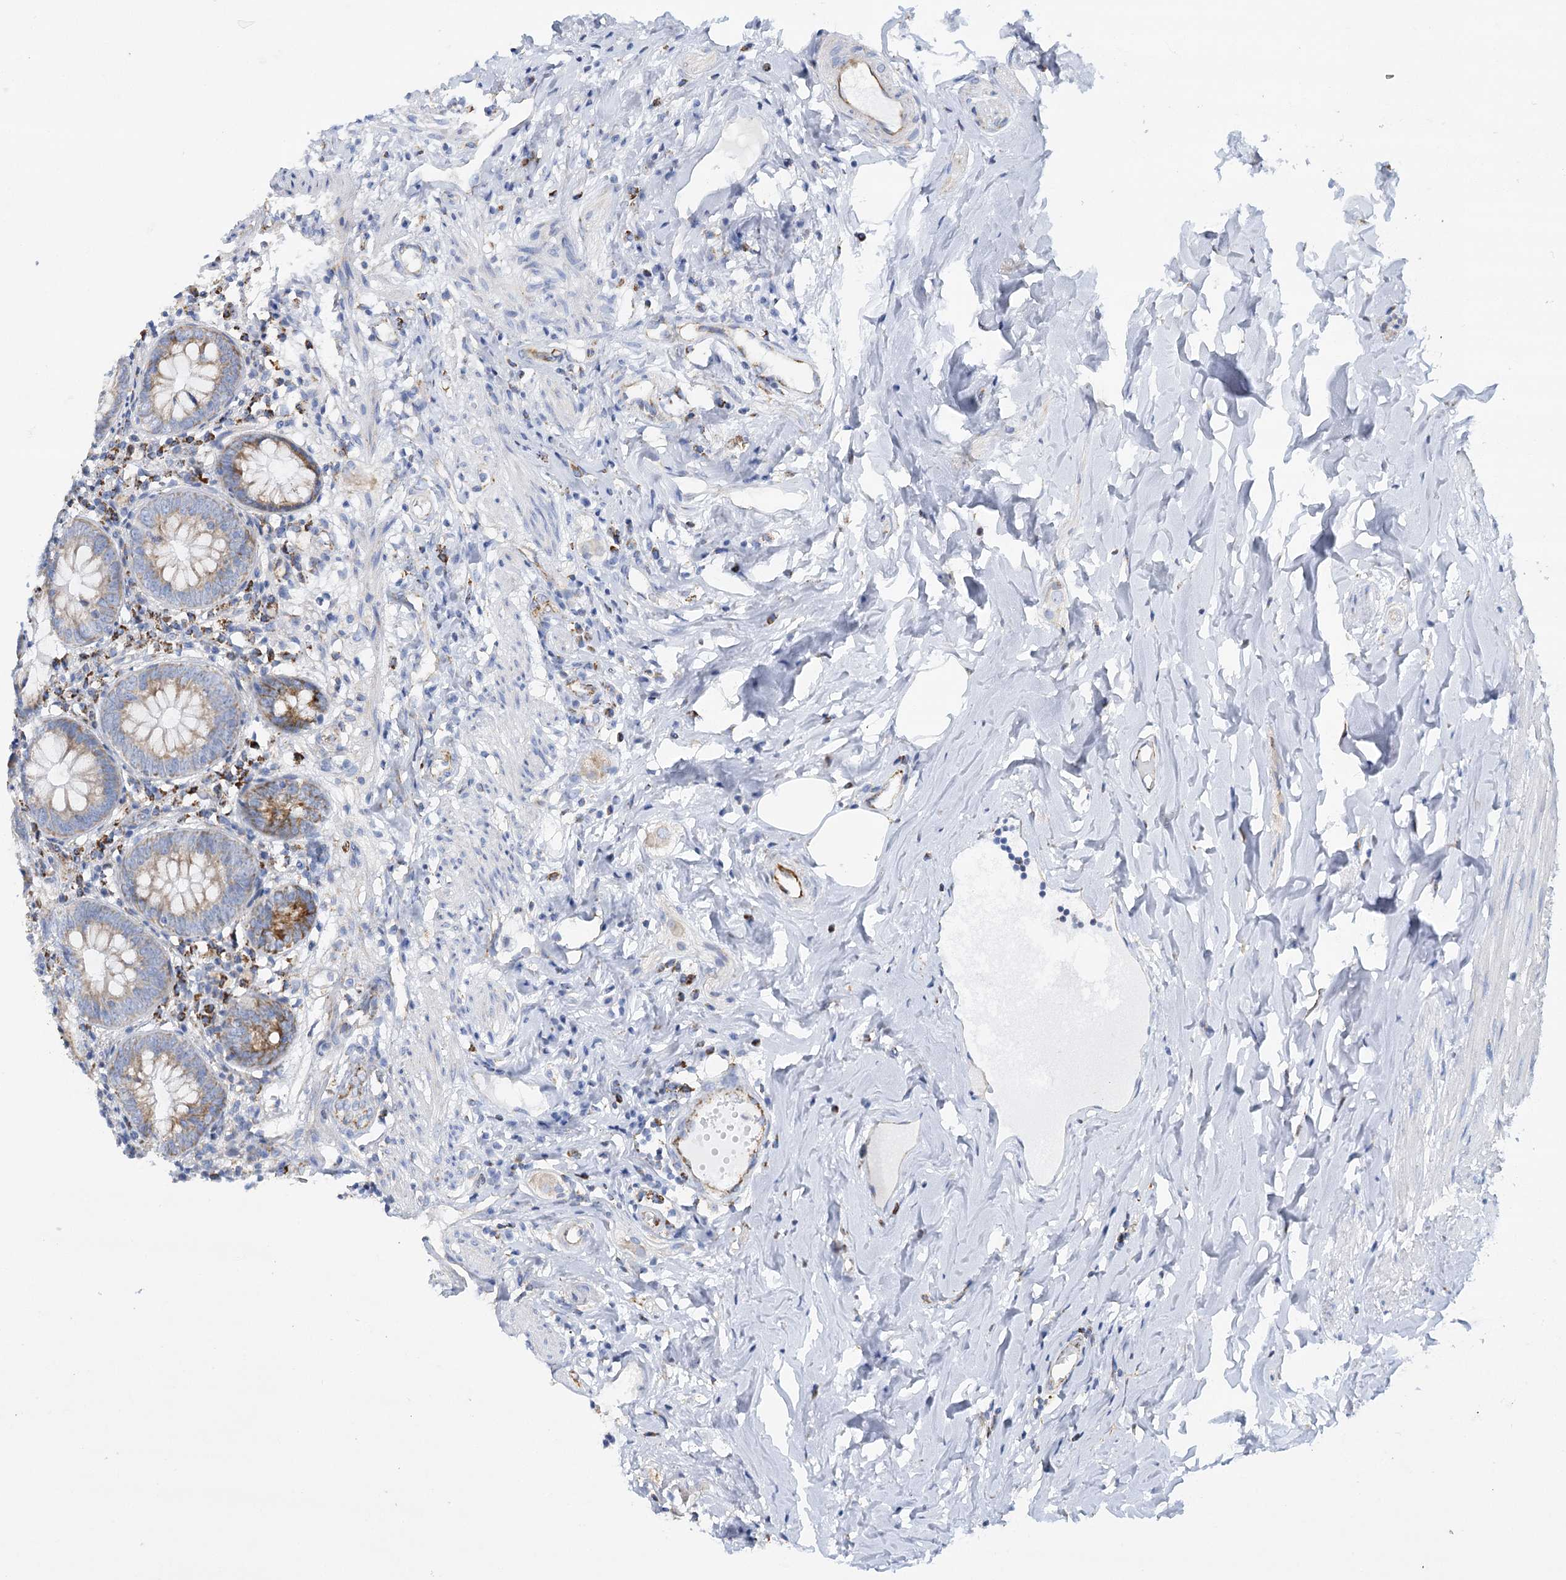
{"staining": {"intensity": "strong", "quantity": "25%-75%", "location": "cytoplasmic/membranous"}, "tissue": "appendix", "cell_type": "Glandular cells", "image_type": "normal", "snomed": [{"axis": "morphology", "description": "Normal tissue, NOS"}, {"axis": "topography", "description": "Appendix"}], "caption": "Appendix stained for a protein (brown) displays strong cytoplasmic/membranous positive staining in approximately 25%-75% of glandular cells.", "gene": "DHTKD1", "patient": {"sex": "female", "age": 54}}